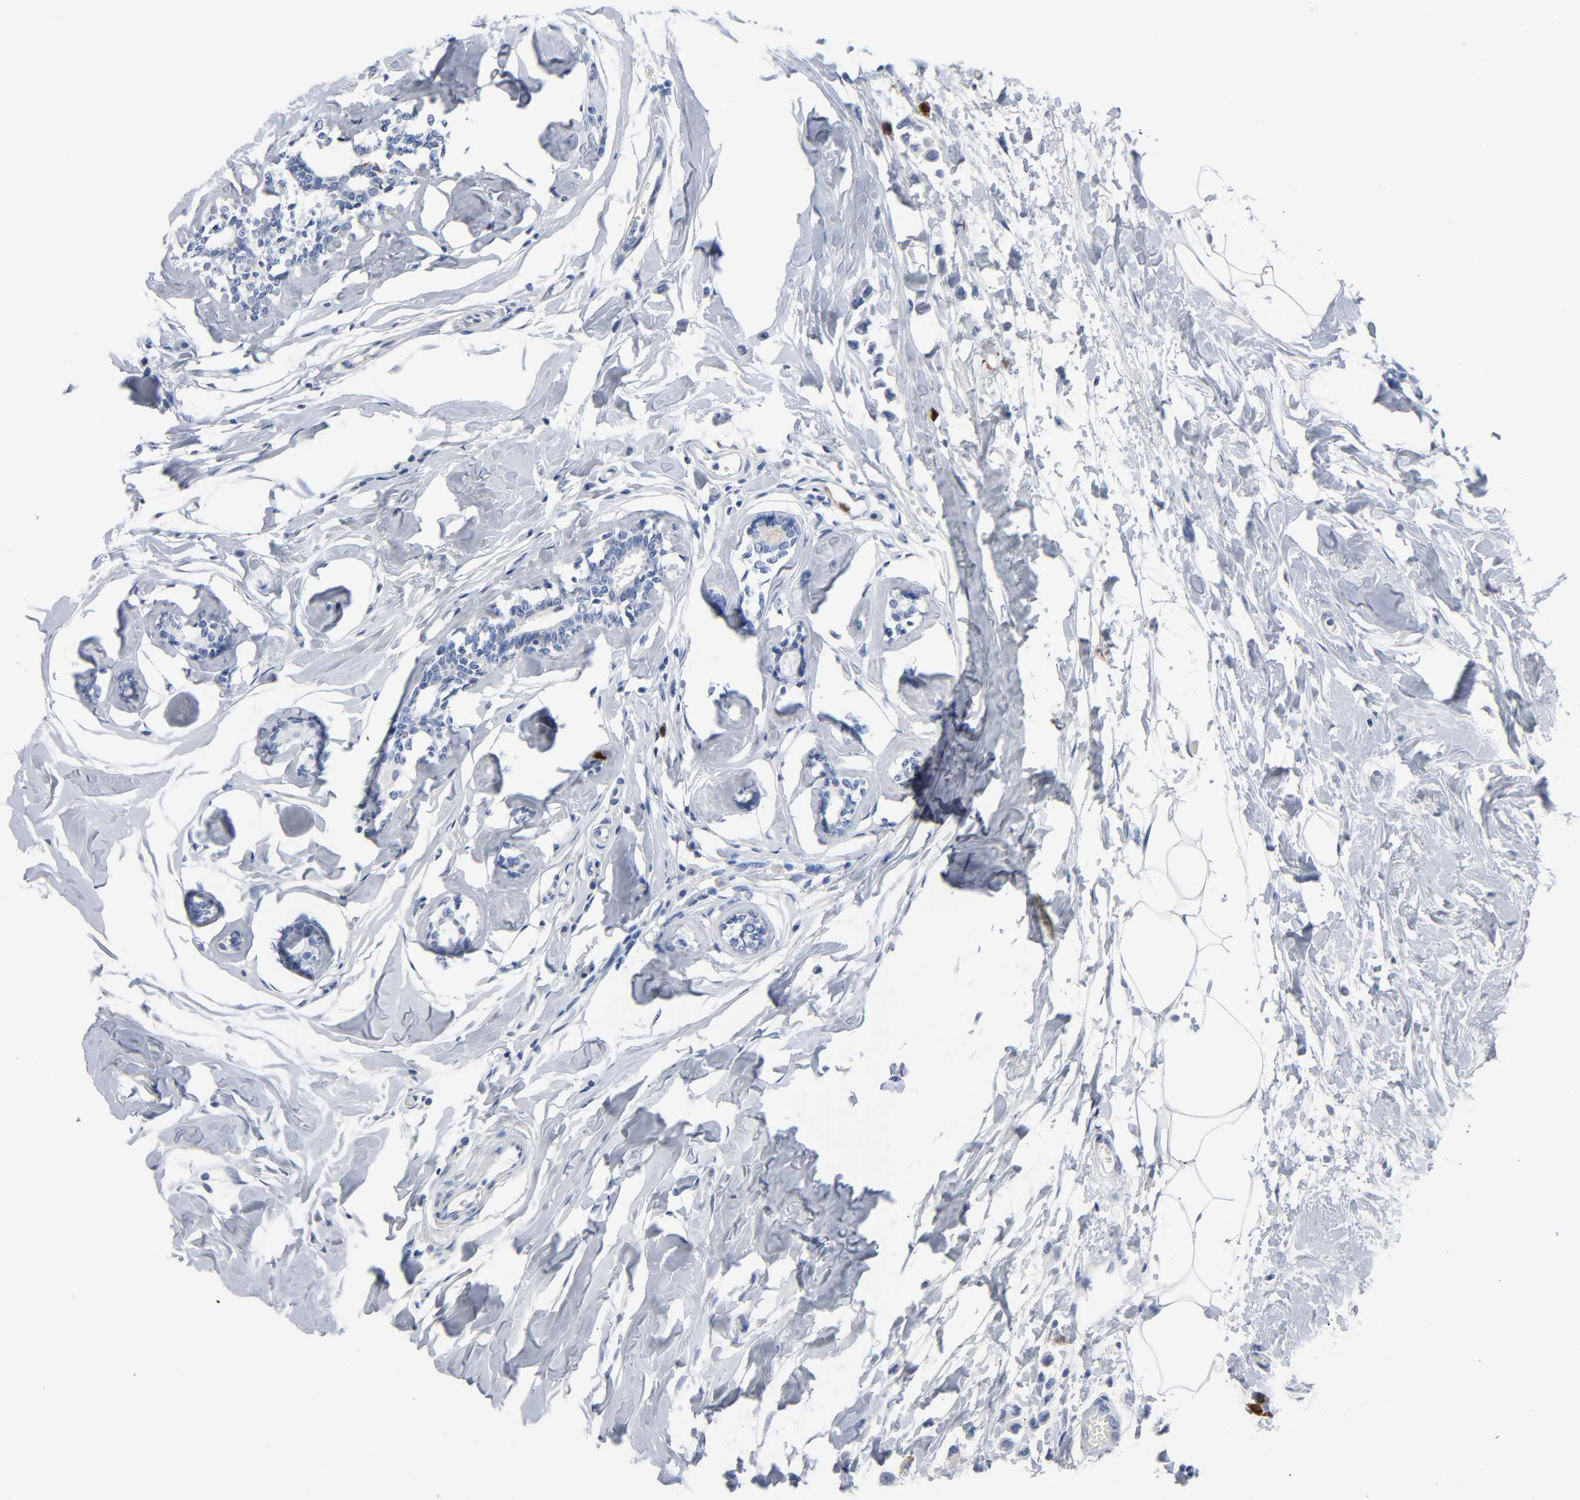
{"staining": {"intensity": "strong", "quantity": "<25%", "location": "nuclear"}, "tissue": "breast cancer", "cell_type": "Tumor cells", "image_type": "cancer", "snomed": [{"axis": "morphology", "description": "Lobular carcinoma"}, {"axis": "topography", "description": "Breast"}], "caption": "Tumor cells exhibit medium levels of strong nuclear positivity in approximately <25% of cells in human breast cancer (lobular carcinoma).", "gene": "CDC20", "patient": {"sex": "female", "age": 51}}